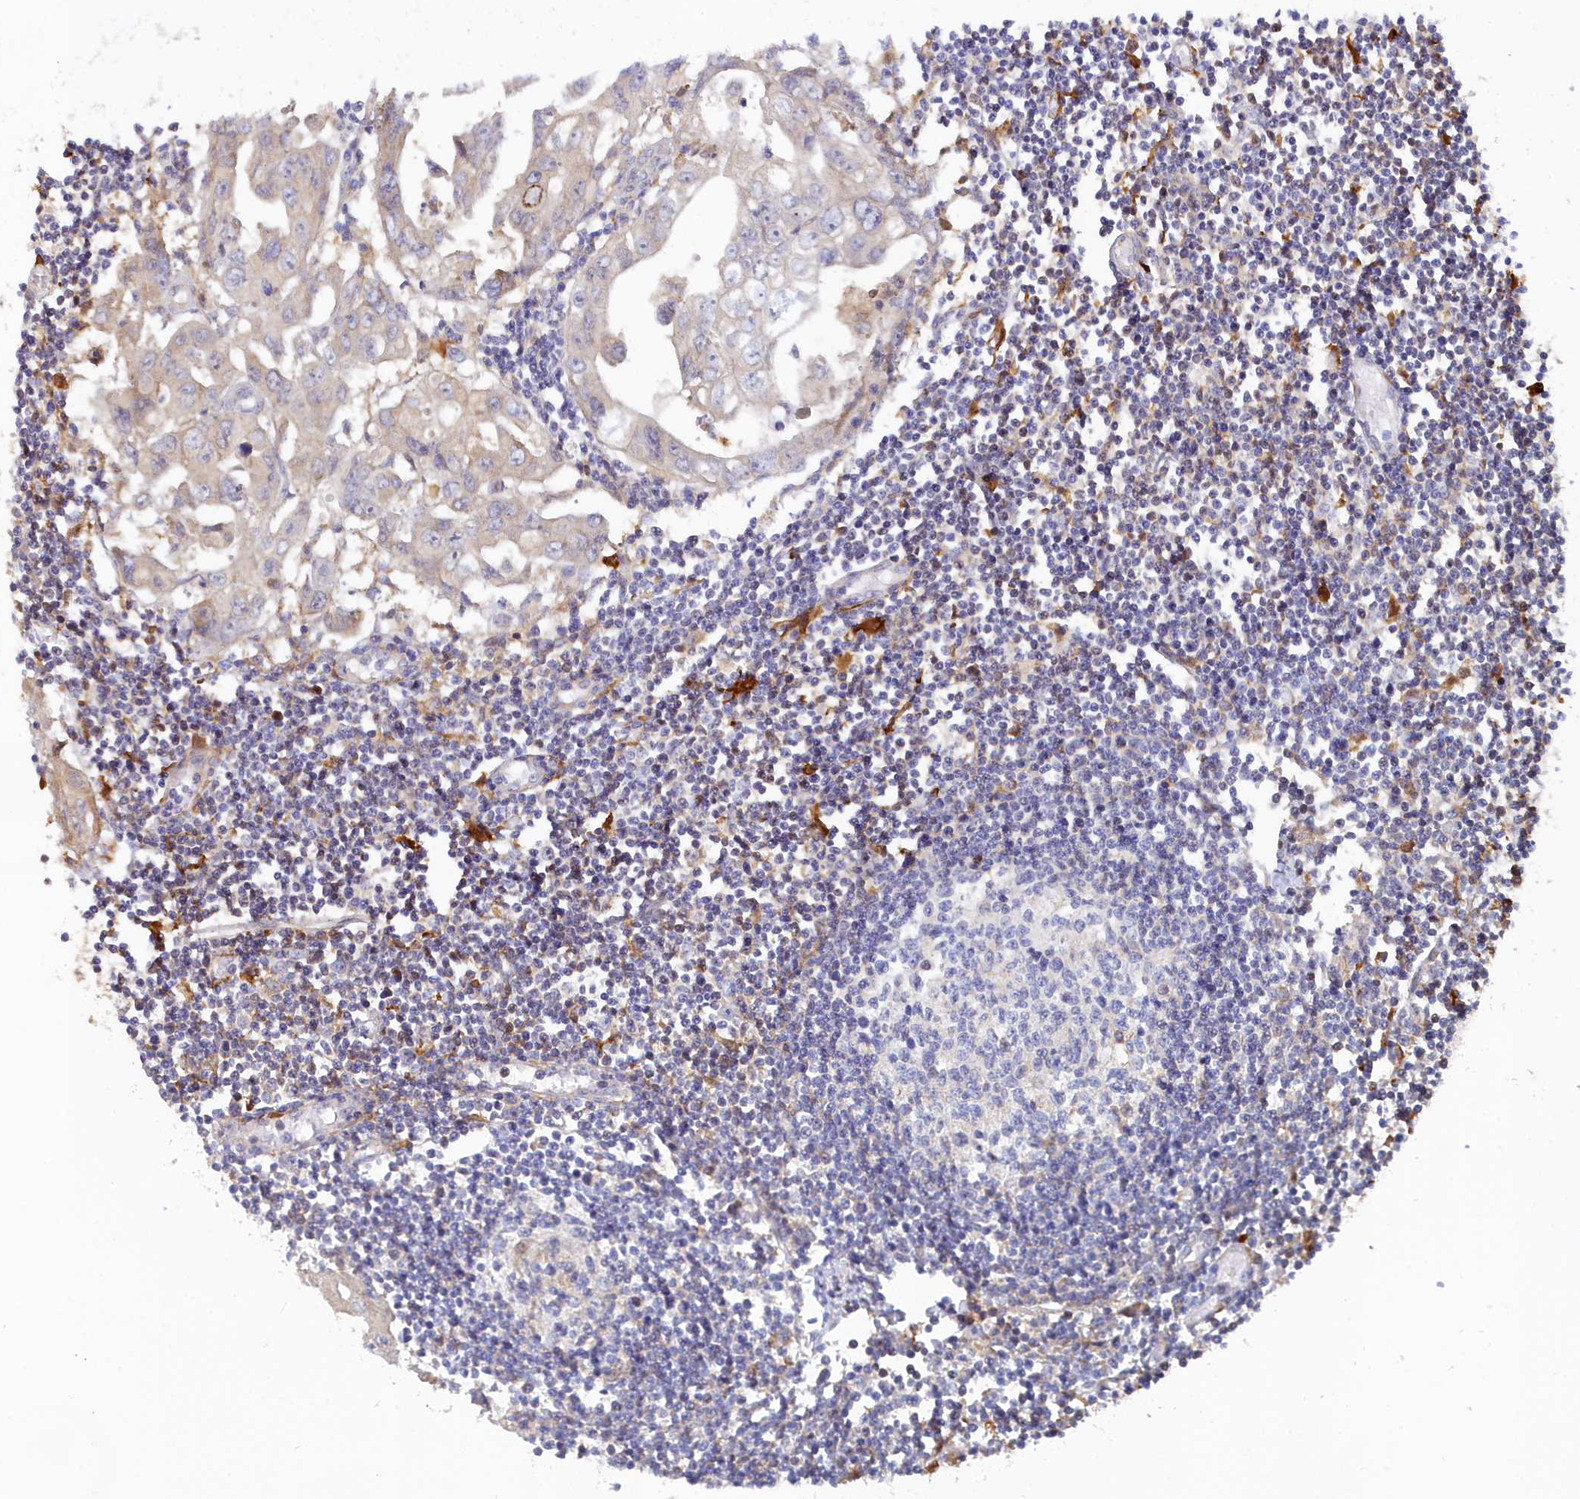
{"staining": {"intensity": "negative", "quantity": "none", "location": "none"}, "tissue": "lymph node", "cell_type": "Germinal center cells", "image_type": "normal", "snomed": [{"axis": "morphology", "description": "Normal tissue, NOS"}, {"axis": "topography", "description": "Lymph node"}], "caption": "High power microscopy micrograph of an IHC image of benign lymph node, revealing no significant staining in germinal center cells. (IHC, brightfield microscopy, high magnification).", "gene": "SPATA5L1", "patient": {"sex": "female", "age": 11}}